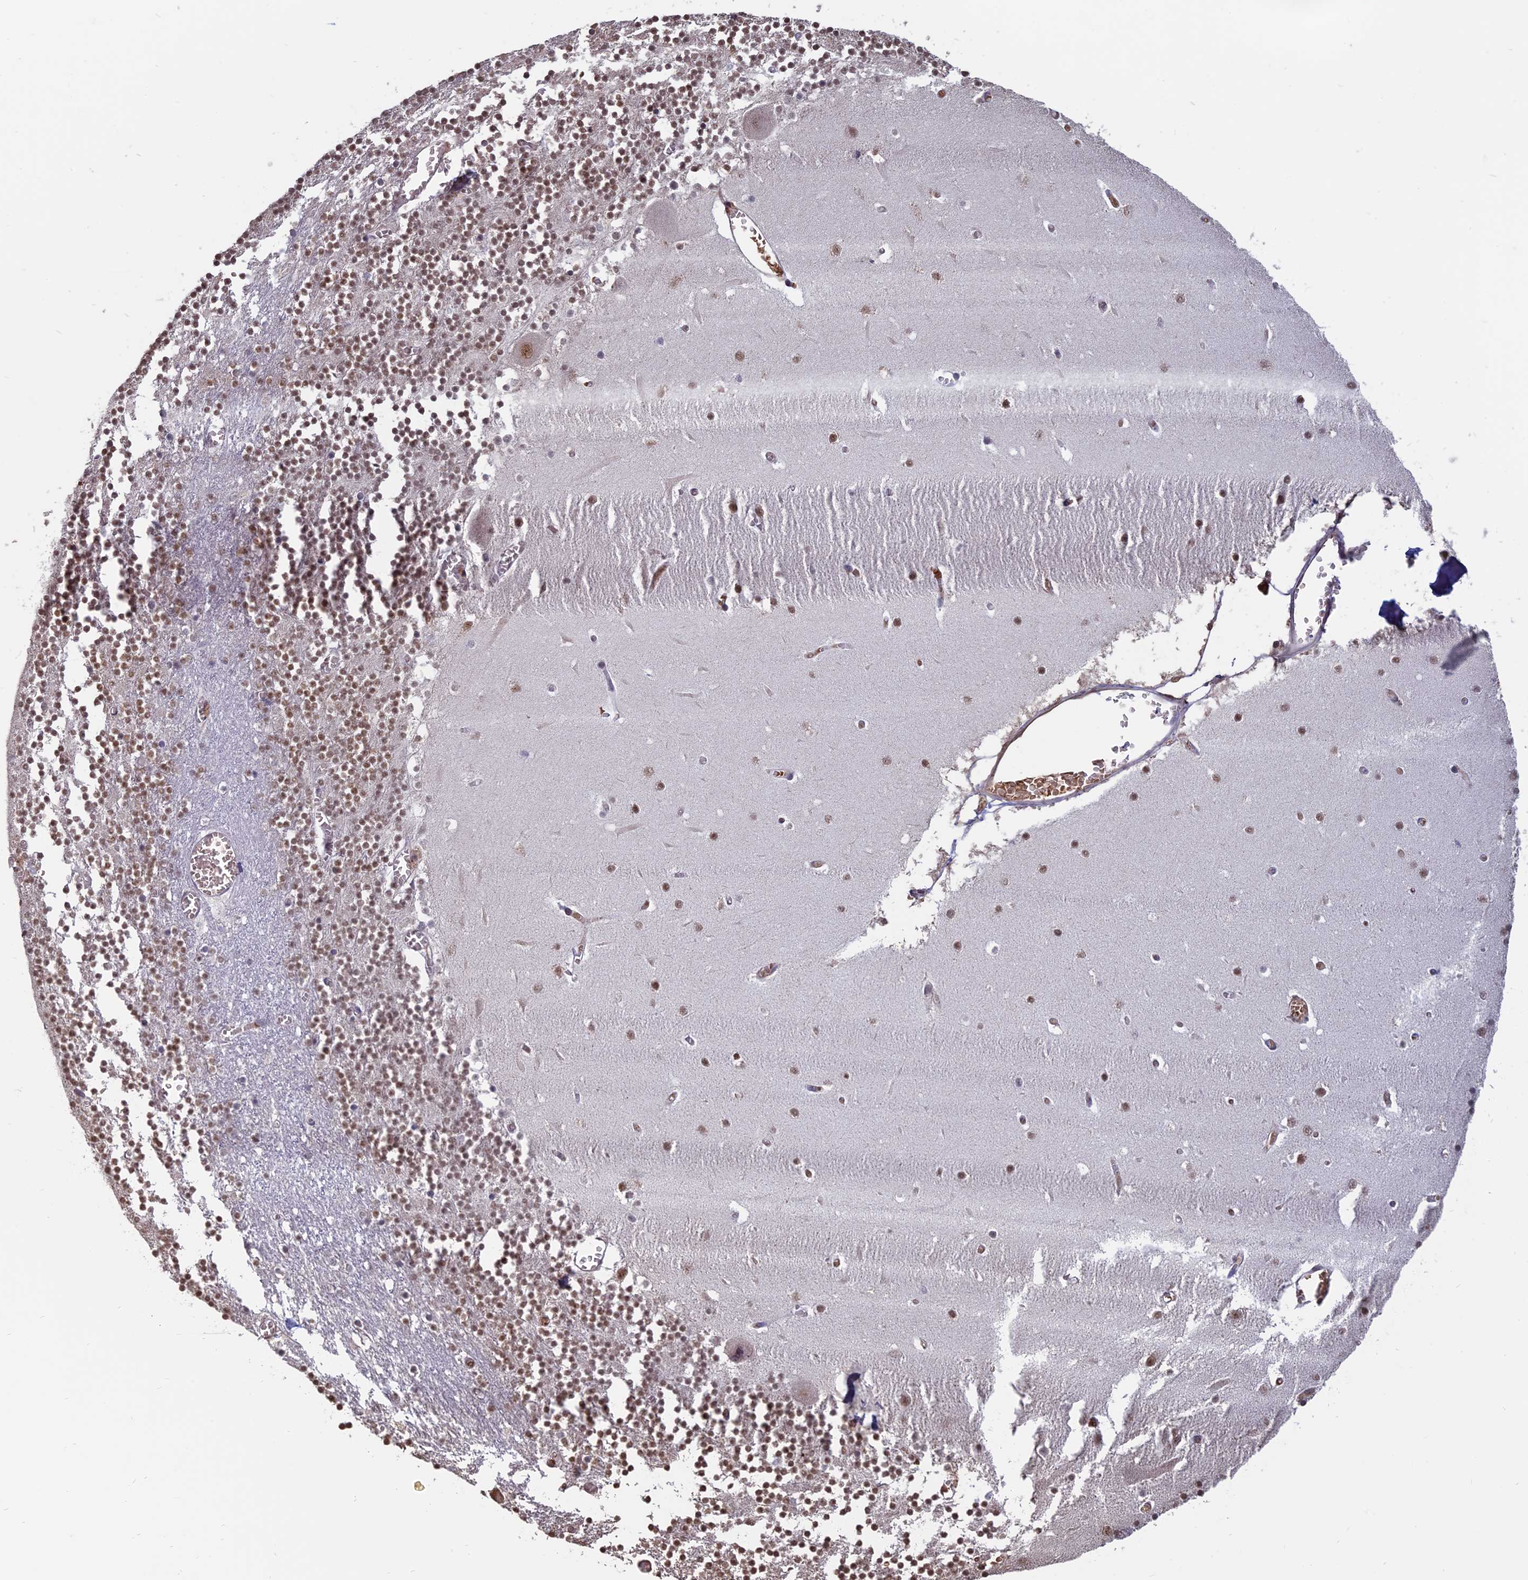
{"staining": {"intensity": "moderate", "quantity": "25%-75%", "location": "nuclear"}, "tissue": "cerebellum", "cell_type": "Cells in granular layer", "image_type": "normal", "snomed": [{"axis": "morphology", "description": "Normal tissue, NOS"}, {"axis": "topography", "description": "Cerebellum"}], "caption": "Immunohistochemistry micrograph of benign cerebellum: human cerebellum stained using immunohistochemistry reveals medium levels of moderate protein expression localized specifically in the nuclear of cells in granular layer, appearing as a nuclear brown color.", "gene": "MFAP1", "patient": {"sex": "female", "age": 28}}